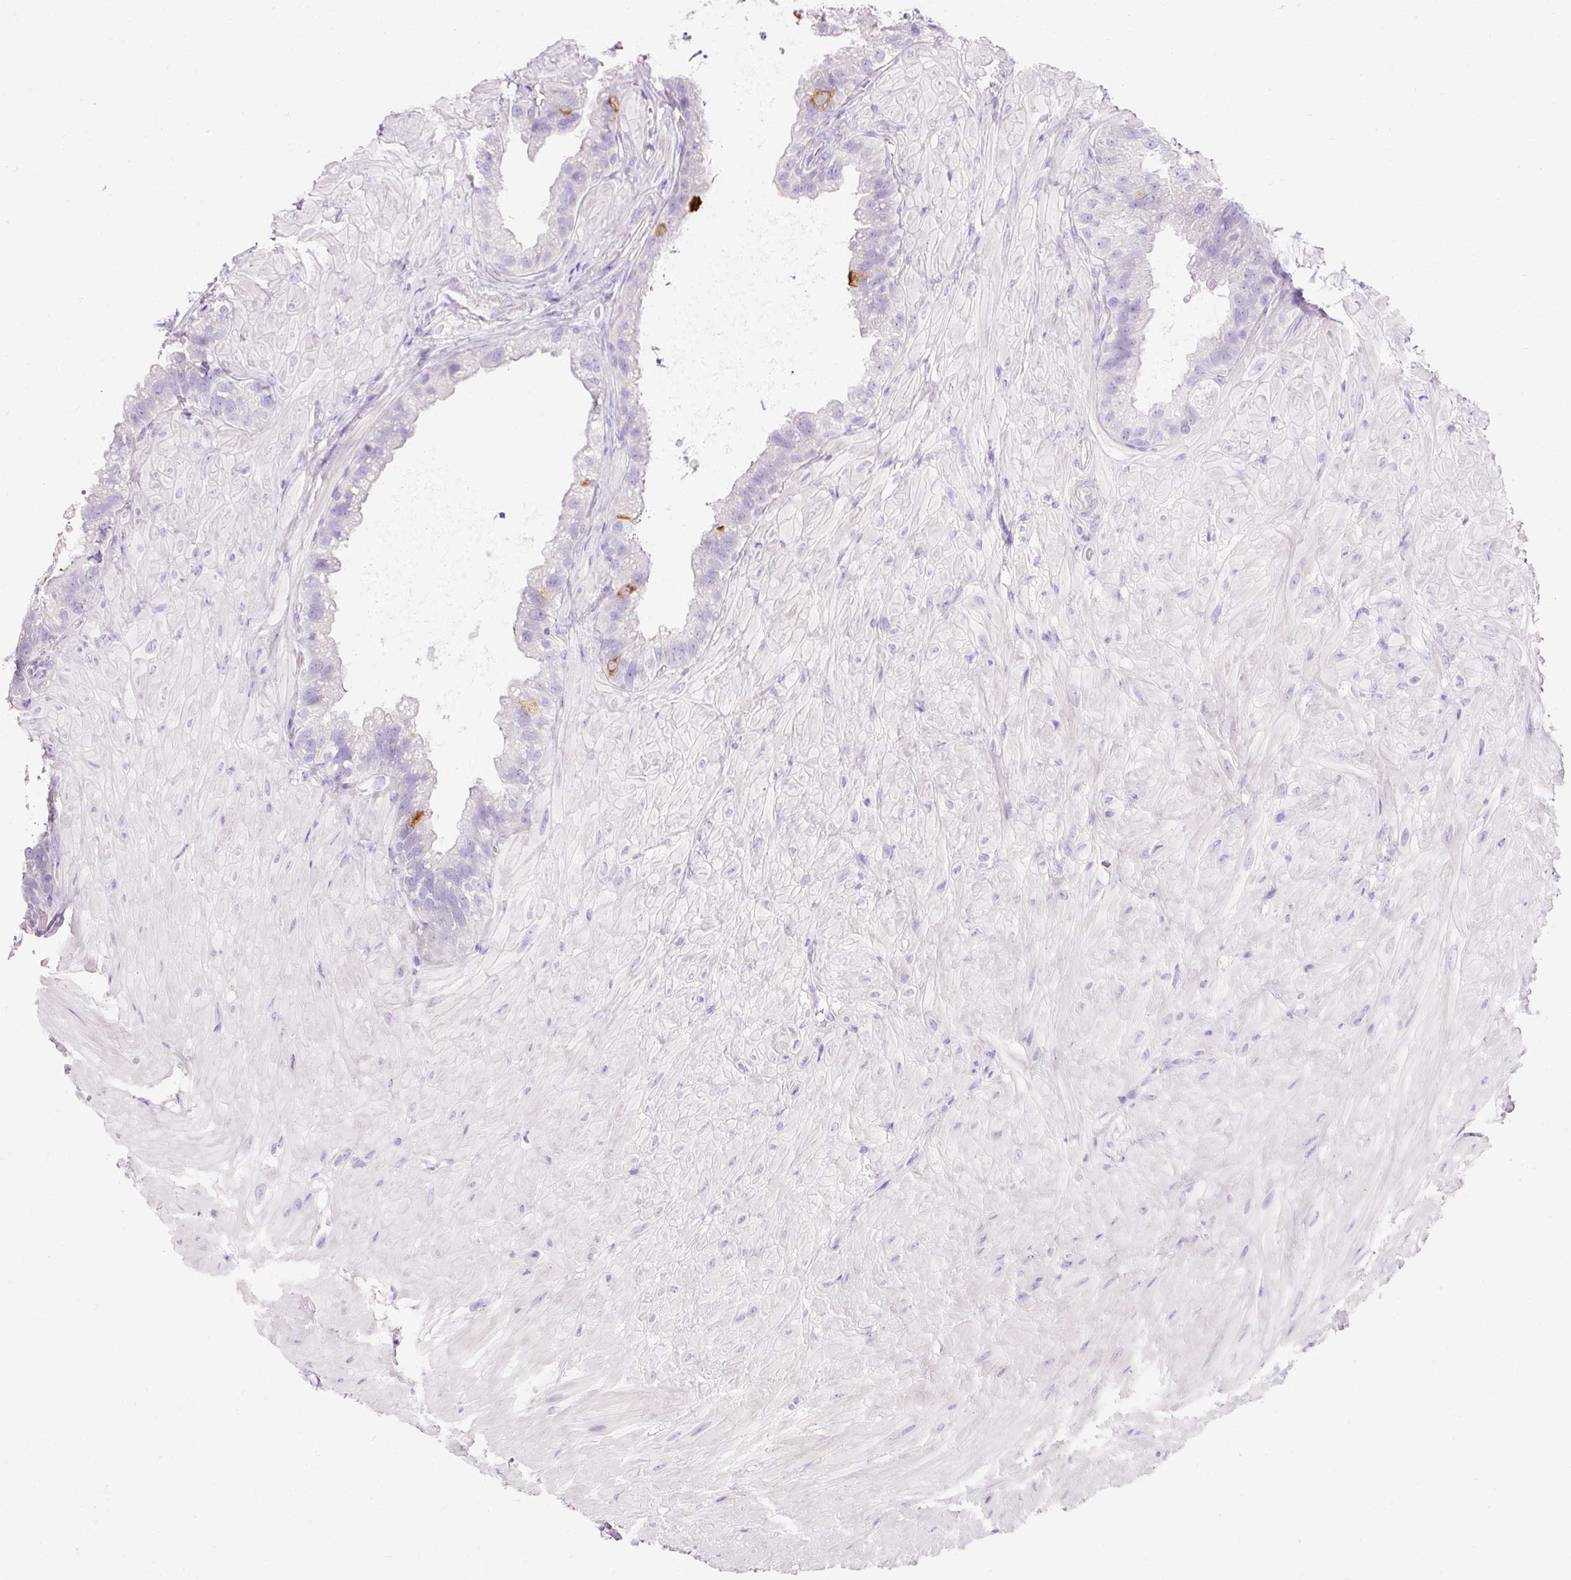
{"staining": {"intensity": "strong", "quantity": "<25%", "location": "cytoplasmic/membranous"}, "tissue": "seminal vesicle", "cell_type": "Glandular cells", "image_type": "normal", "snomed": [{"axis": "morphology", "description": "Normal tissue, NOS"}, {"axis": "topography", "description": "Seminal veicle"}, {"axis": "topography", "description": "Peripheral nerve tissue"}], "caption": "There is medium levels of strong cytoplasmic/membranous staining in glandular cells of benign seminal vesicle, as demonstrated by immunohistochemical staining (brown color).", "gene": "TMEM213", "patient": {"sex": "male", "age": 76}}